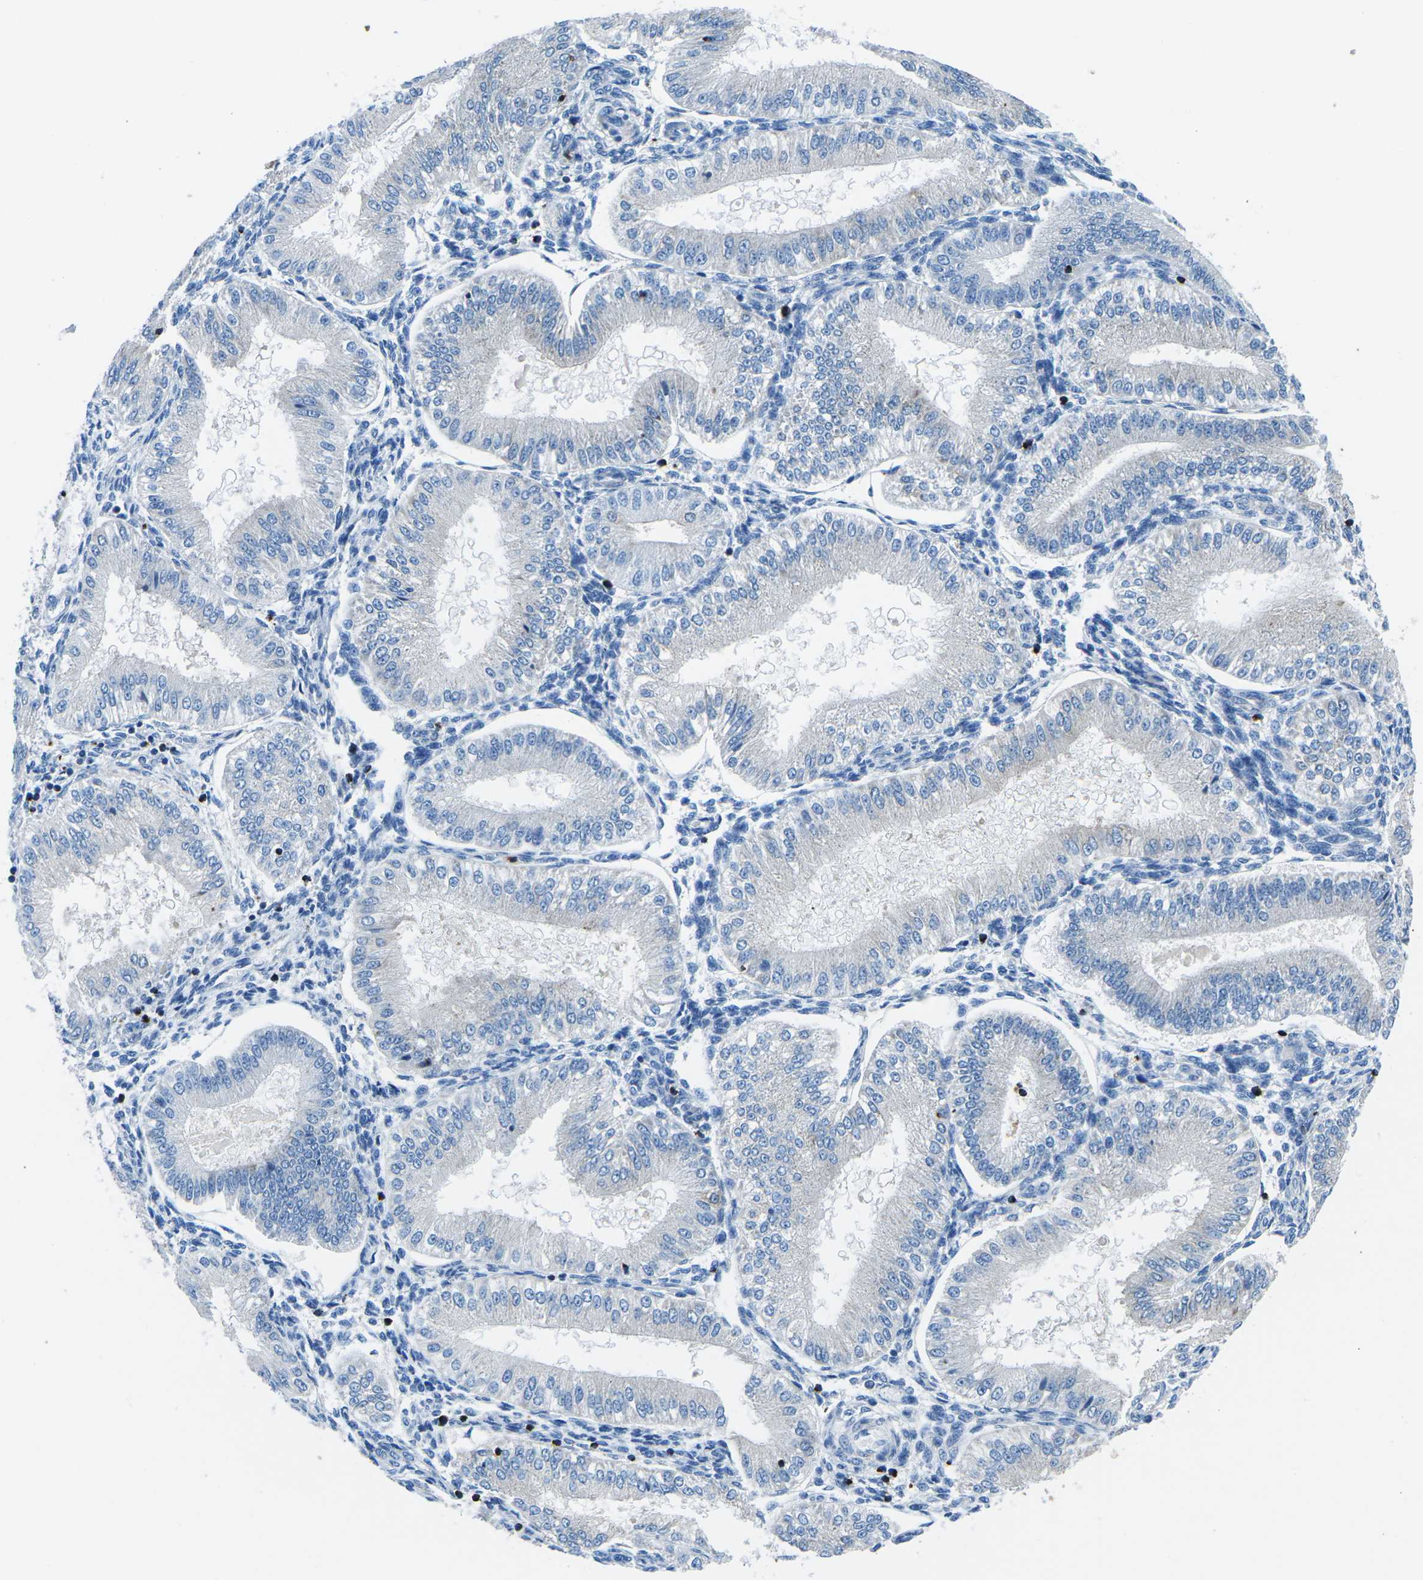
{"staining": {"intensity": "negative", "quantity": "none", "location": "none"}, "tissue": "endometrium", "cell_type": "Cells in endometrial stroma", "image_type": "normal", "snomed": [{"axis": "morphology", "description": "Normal tissue, NOS"}, {"axis": "topography", "description": "Endometrium"}], "caption": "High magnification brightfield microscopy of normal endometrium stained with DAB (3,3'-diaminobenzidine) (brown) and counterstained with hematoxylin (blue): cells in endometrial stroma show no significant expression.", "gene": "MC4R", "patient": {"sex": "female", "age": 39}}